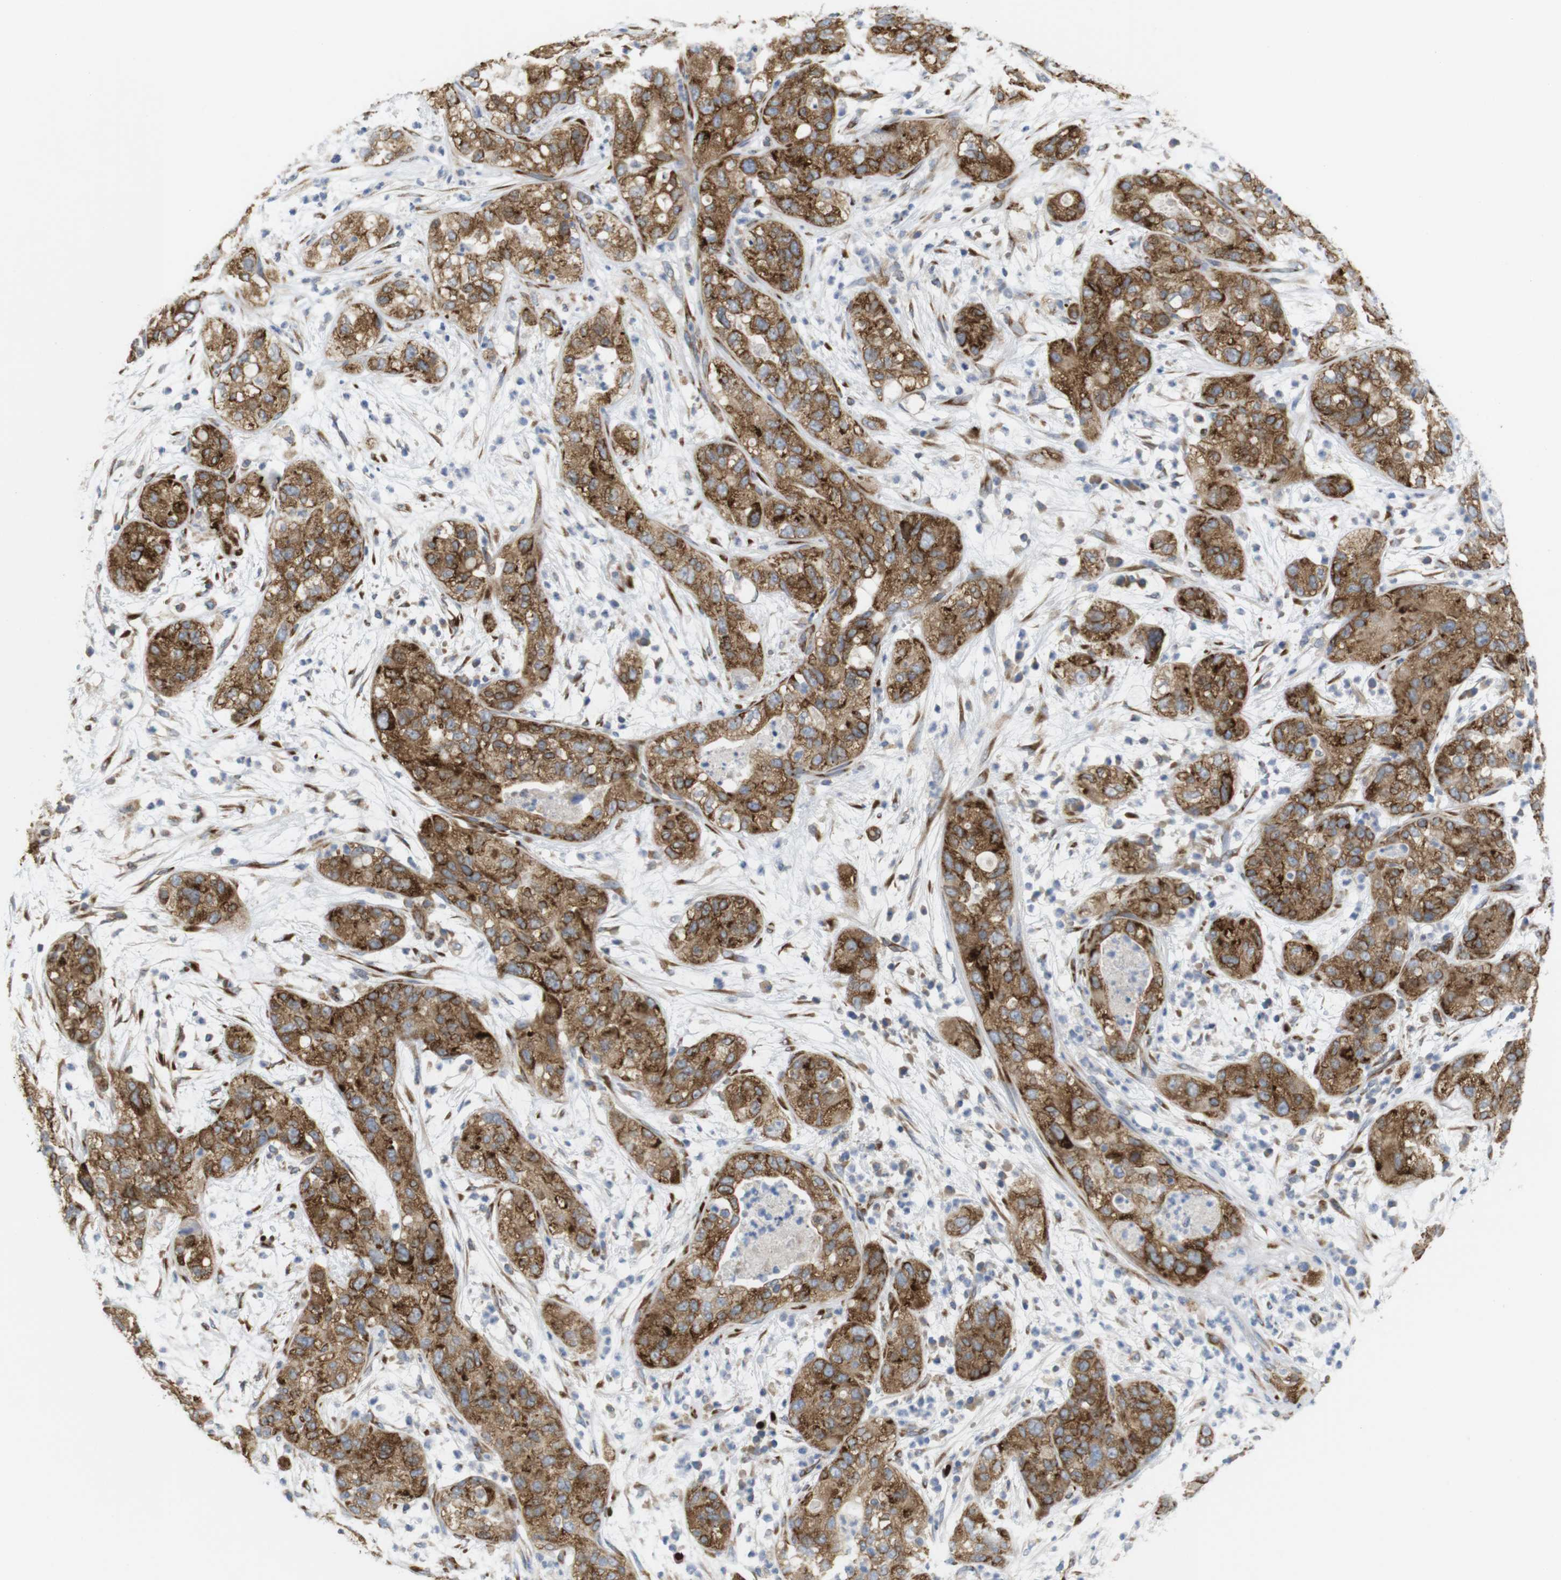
{"staining": {"intensity": "moderate", "quantity": ">75%", "location": "cytoplasmic/membranous"}, "tissue": "pancreatic cancer", "cell_type": "Tumor cells", "image_type": "cancer", "snomed": [{"axis": "morphology", "description": "Adenocarcinoma, NOS"}, {"axis": "topography", "description": "Pancreas"}], "caption": "Pancreatic adenocarcinoma stained with IHC displays moderate cytoplasmic/membranous staining in about >75% of tumor cells. The staining is performed using DAB brown chromogen to label protein expression. The nuclei are counter-stained blue using hematoxylin.", "gene": "PCNX2", "patient": {"sex": "female", "age": 78}}